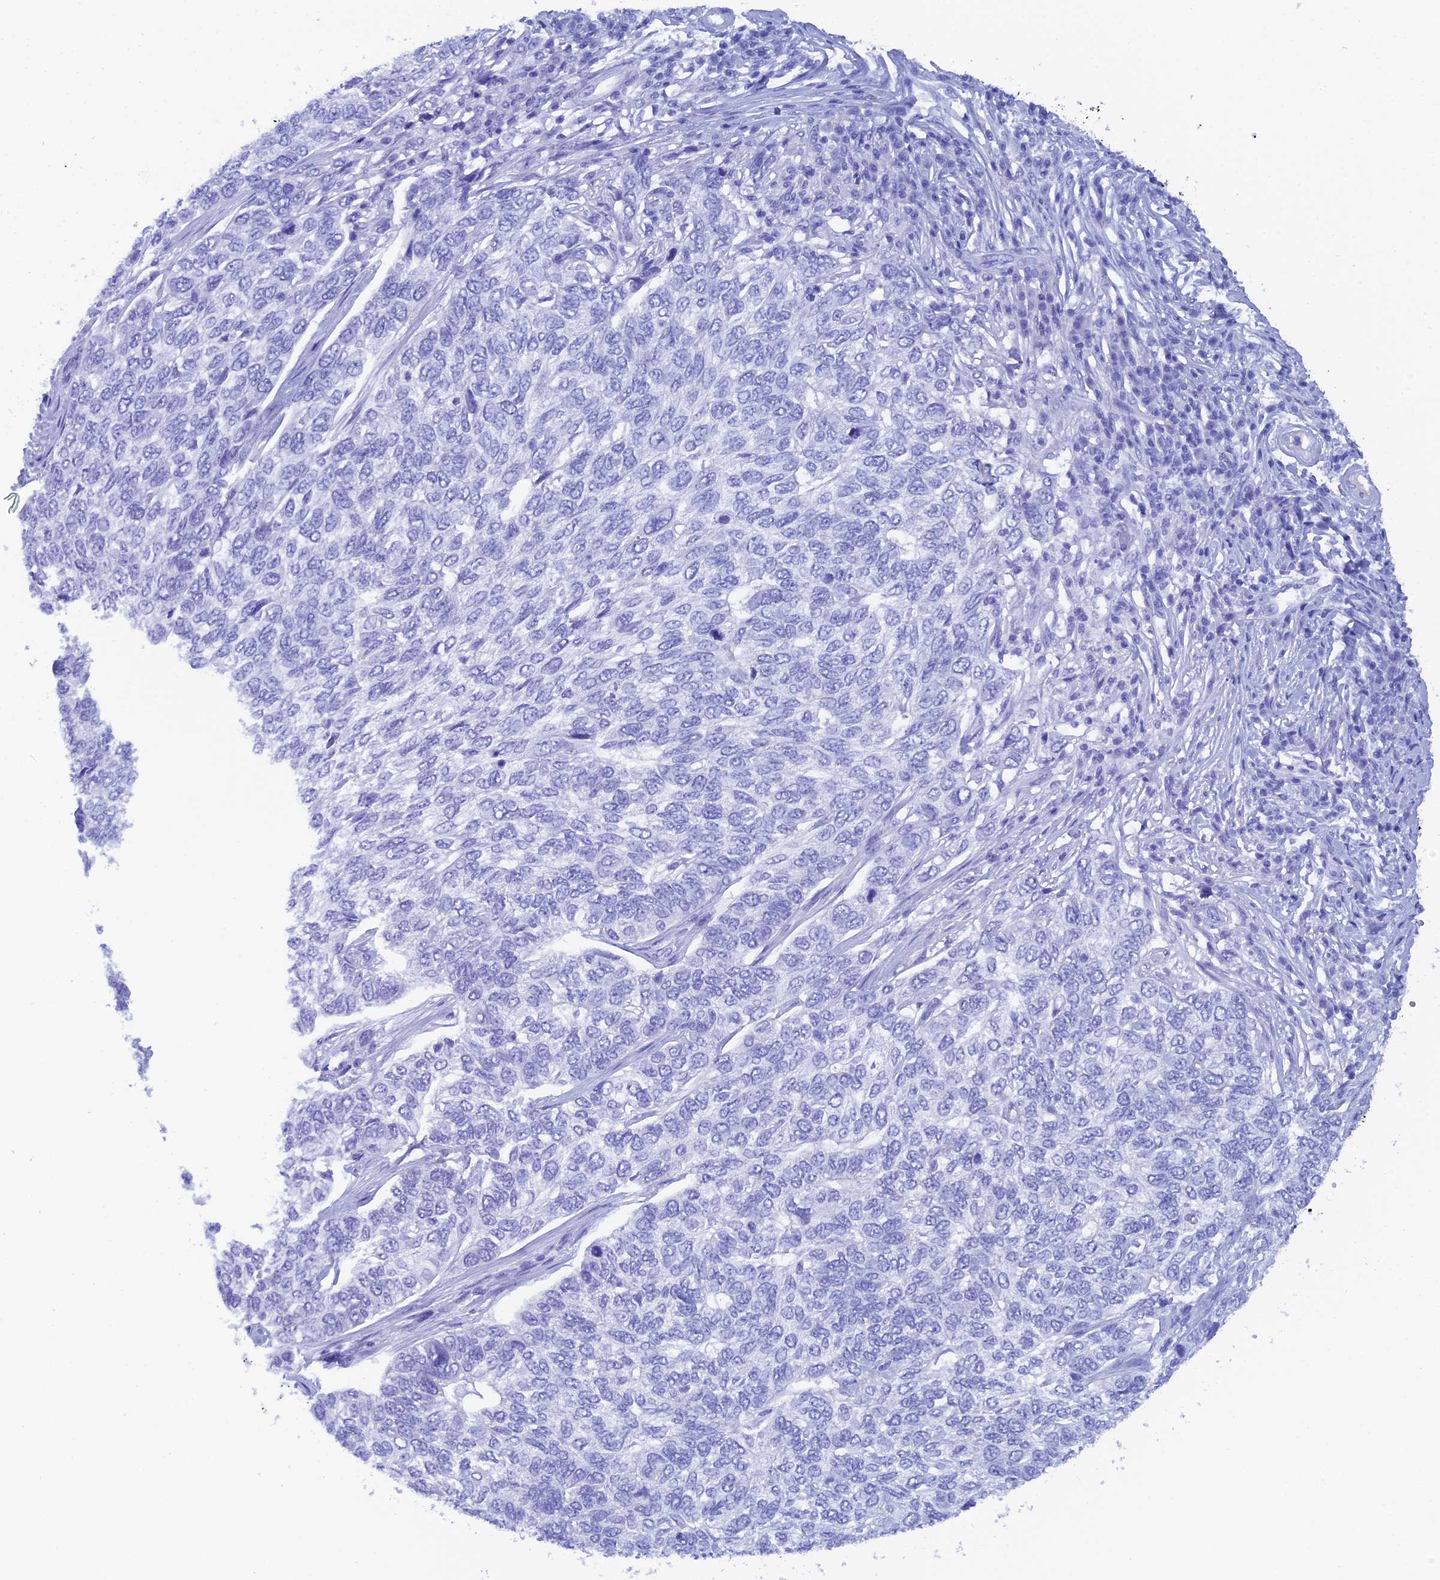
{"staining": {"intensity": "negative", "quantity": "none", "location": "none"}, "tissue": "skin cancer", "cell_type": "Tumor cells", "image_type": "cancer", "snomed": [{"axis": "morphology", "description": "Basal cell carcinoma"}, {"axis": "topography", "description": "Skin"}], "caption": "IHC histopathology image of human skin basal cell carcinoma stained for a protein (brown), which displays no positivity in tumor cells.", "gene": "REG1A", "patient": {"sex": "female", "age": 65}}